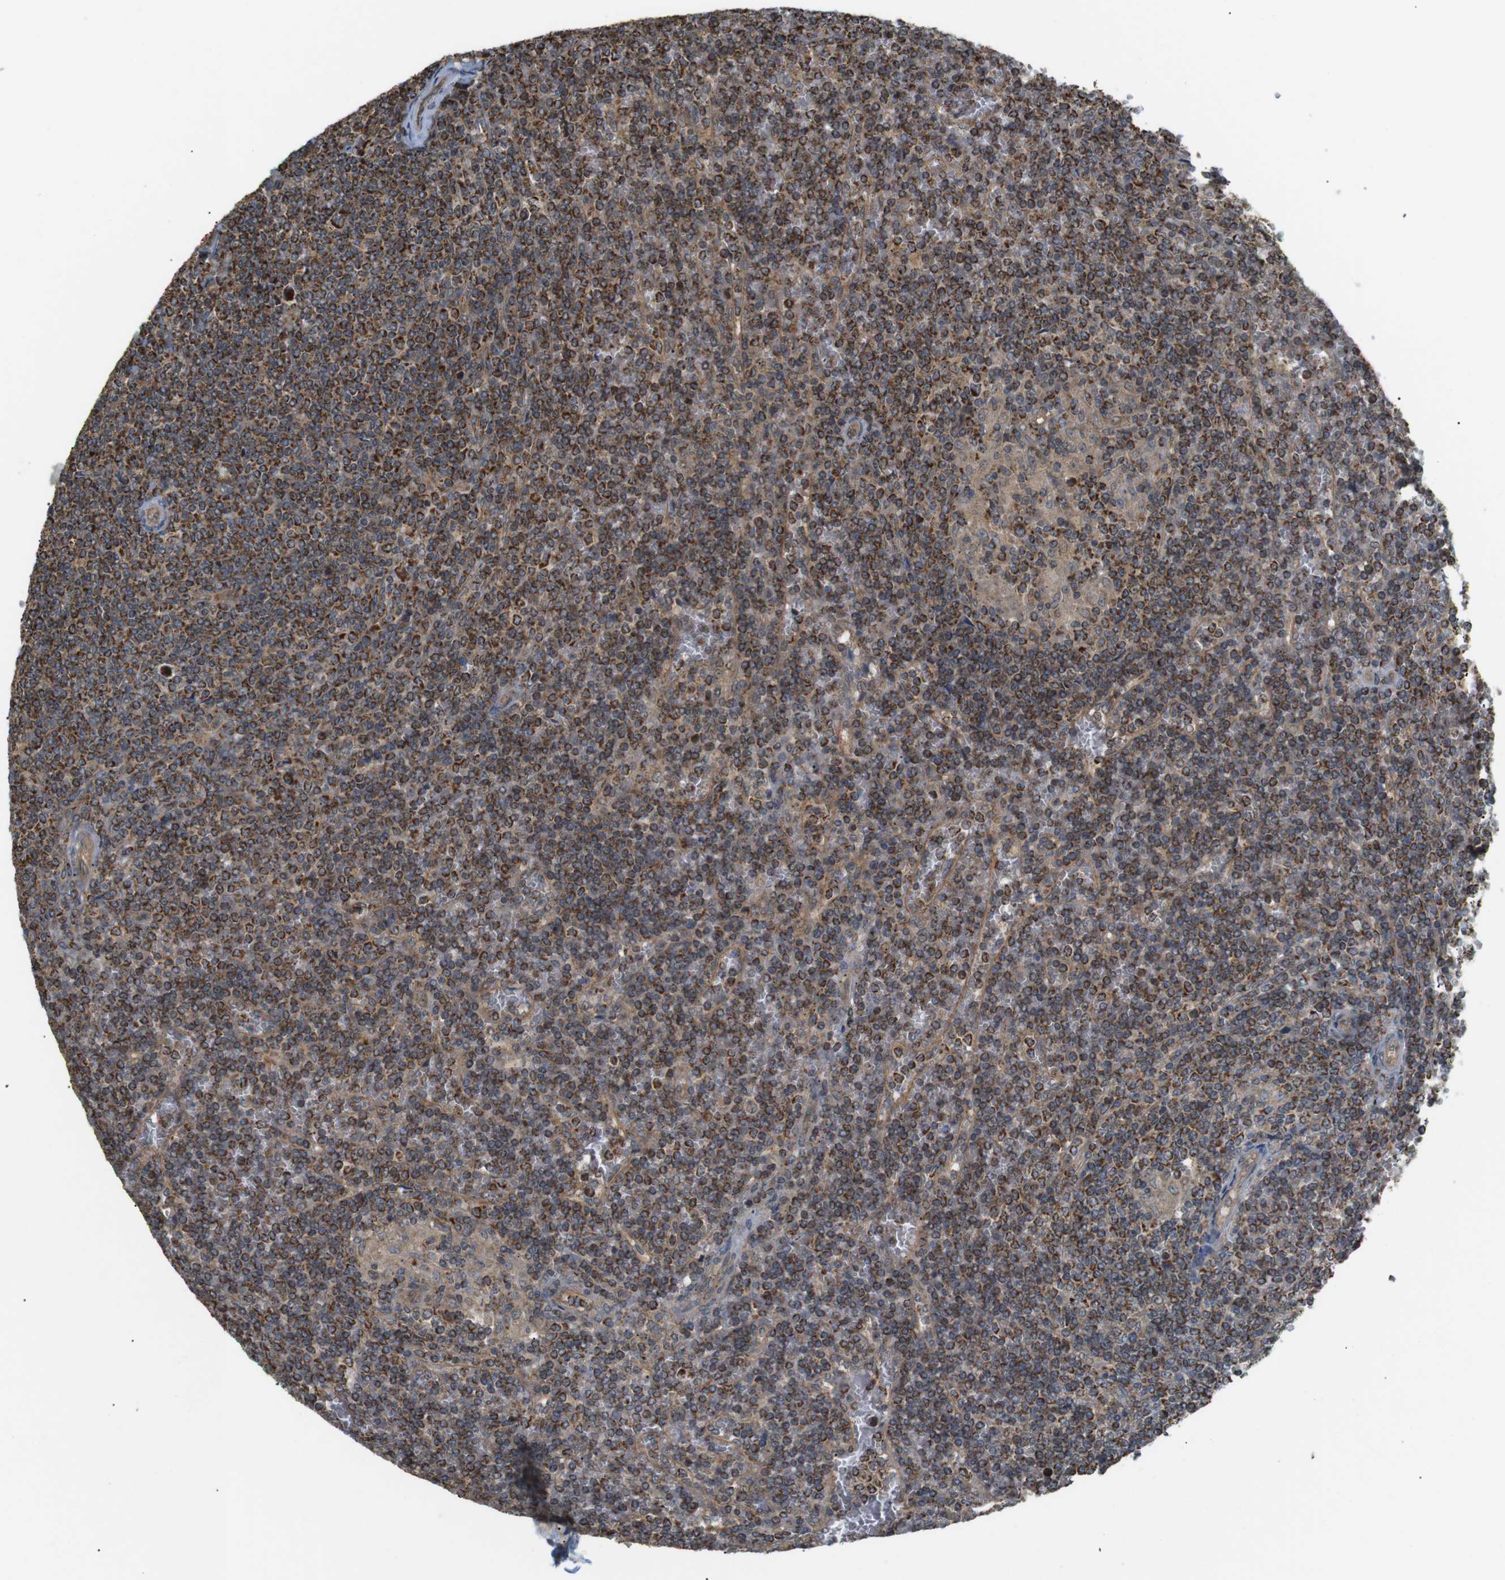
{"staining": {"intensity": "strong", "quantity": ">75%", "location": "cytoplasmic/membranous"}, "tissue": "lymphoma", "cell_type": "Tumor cells", "image_type": "cancer", "snomed": [{"axis": "morphology", "description": "Malignant lymphoma, non-Hodgkin's type, Low grade"}, {"axis": "topography", "description": "Spleen"}], "caption": "A brown stain shows strong cytoplasmic/membranous staining of a protein in lymphoma tumor cells. The staining was performed using DAB (3,3'-diaminobenzidine), with brown indicating positive protein expression. Nuclei are stained blue with hematoxylin.", "gene": "KSR1", "patient": {"sex": "female", "age": 19}}